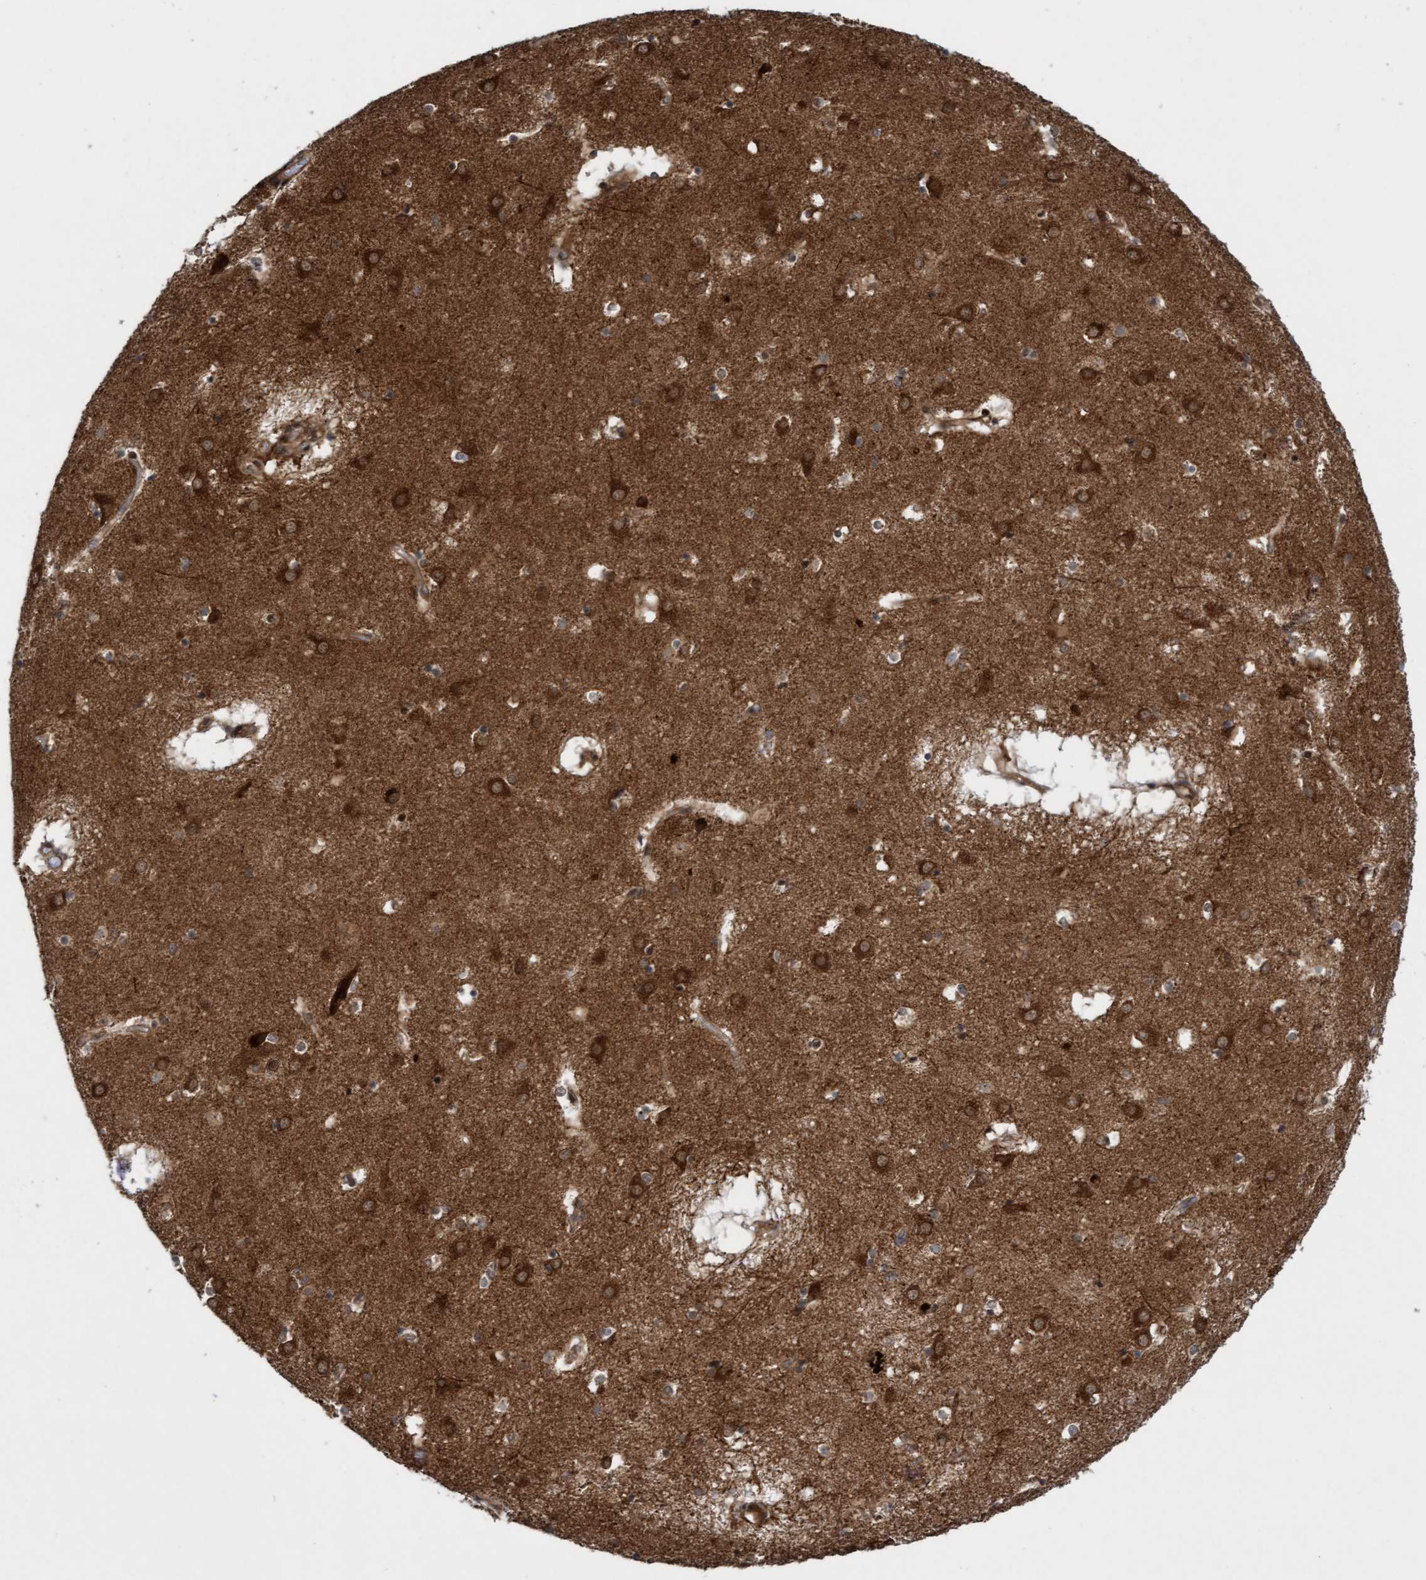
{"staining": {"intensity": "moderate", "quantity": "25%-75%", "location": "cytoplasmic/membranous"}, "tissue": "caudate", "cell_type": "Glial cells", "image_type": "normal", "snomed": [{"axis": "morphology", "description": "Normal tissue, NOS"}, {"axis": "topography", "description": "Lateral ventricle wall"}], "caption": "DAB (3,3'-diaminobenzidine) immunohistochemical staining of normal caudate demonstrates moderate cytoplasmic/membranous protein positivity in about 25%-75% of glial cells.", "gene": "ITFG1", "patient": {"sex": "male", "age": 70}}